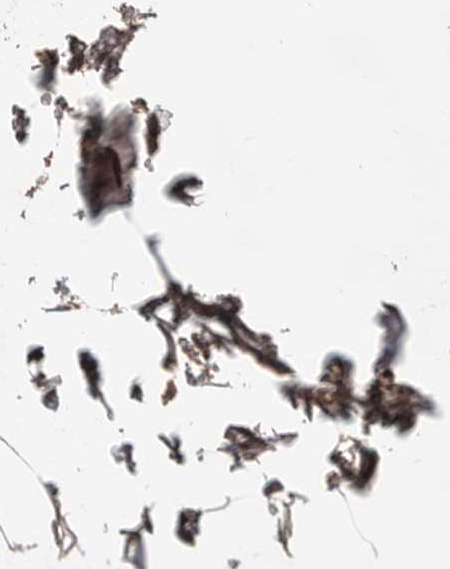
{"staining": {"intensity": "moderate", "quantity": ">75%", "location": "cytoplasmic/membranous,nuclear"}, "tissue": "adipose tissue", "cell_type": "Adipocytes", "image_type": "normal", "snomed": [{"axis": "morphology", "description": "Normal tissue, NOS"}, {"axis": "topography", "description": "Soft tissue"}], "caption": "An IHC image of unremarkable tissue is shown. Protein staining in brown shows moderate cytoplasmic/membranous,nuclear positivity in adipose tissue within adipocytes.", "gene": "ZNF277", "patient": {"sex": "male", "age": 72}}